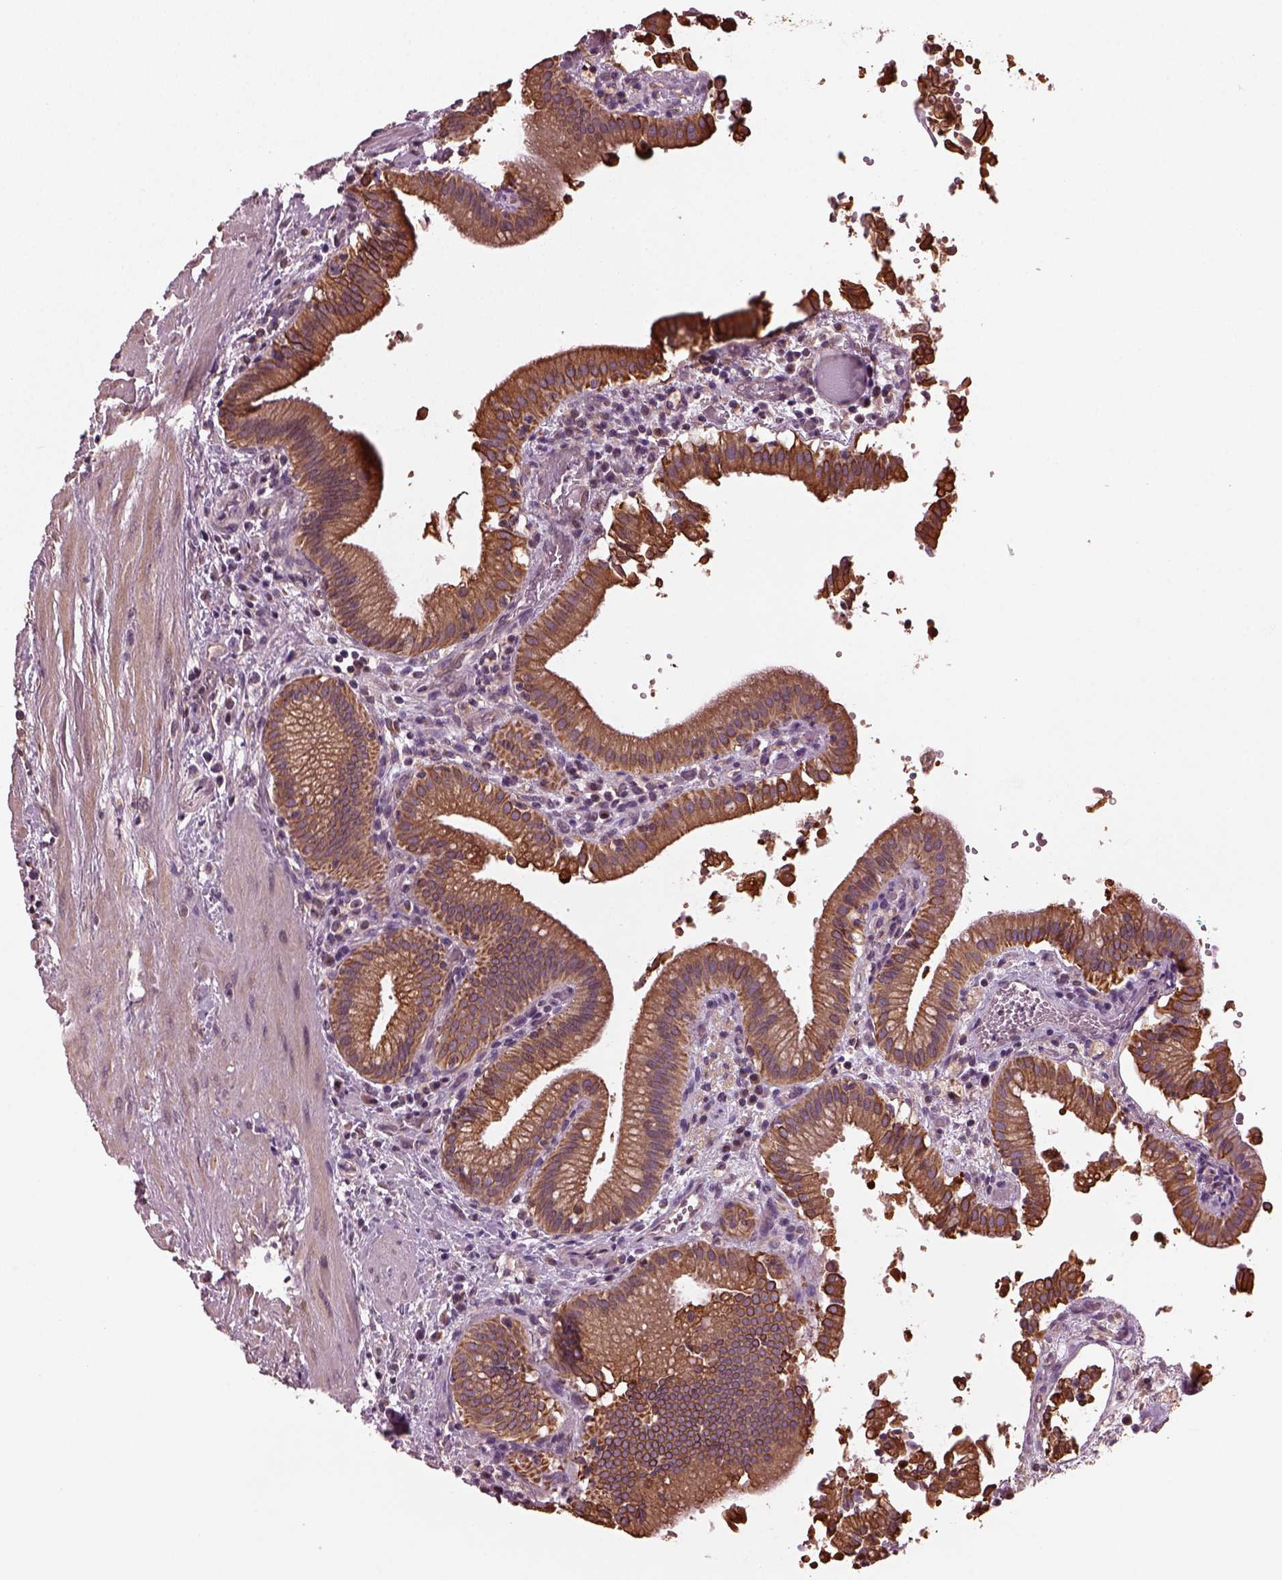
{"staining": {"intensity": "moderate", "quantity": ">75%", "location": "cytoplasmic/membranous"}, "tissue": "gallbladder", "cell_type": "Glandular cells", "image_type": "normal", "snomed": [{"axis": "morphology", "description": "Normal tissue, NOS"}, {"axis": "topography", "description": "Gallbladder"}], "caption": "Moderate cytoplasmic/membranous expression is seen in approximately >75% of glandular cells in unremarkable gallbladder.", "gene": "RUFY3", "patient": {"sex": "male", "age": 42}}